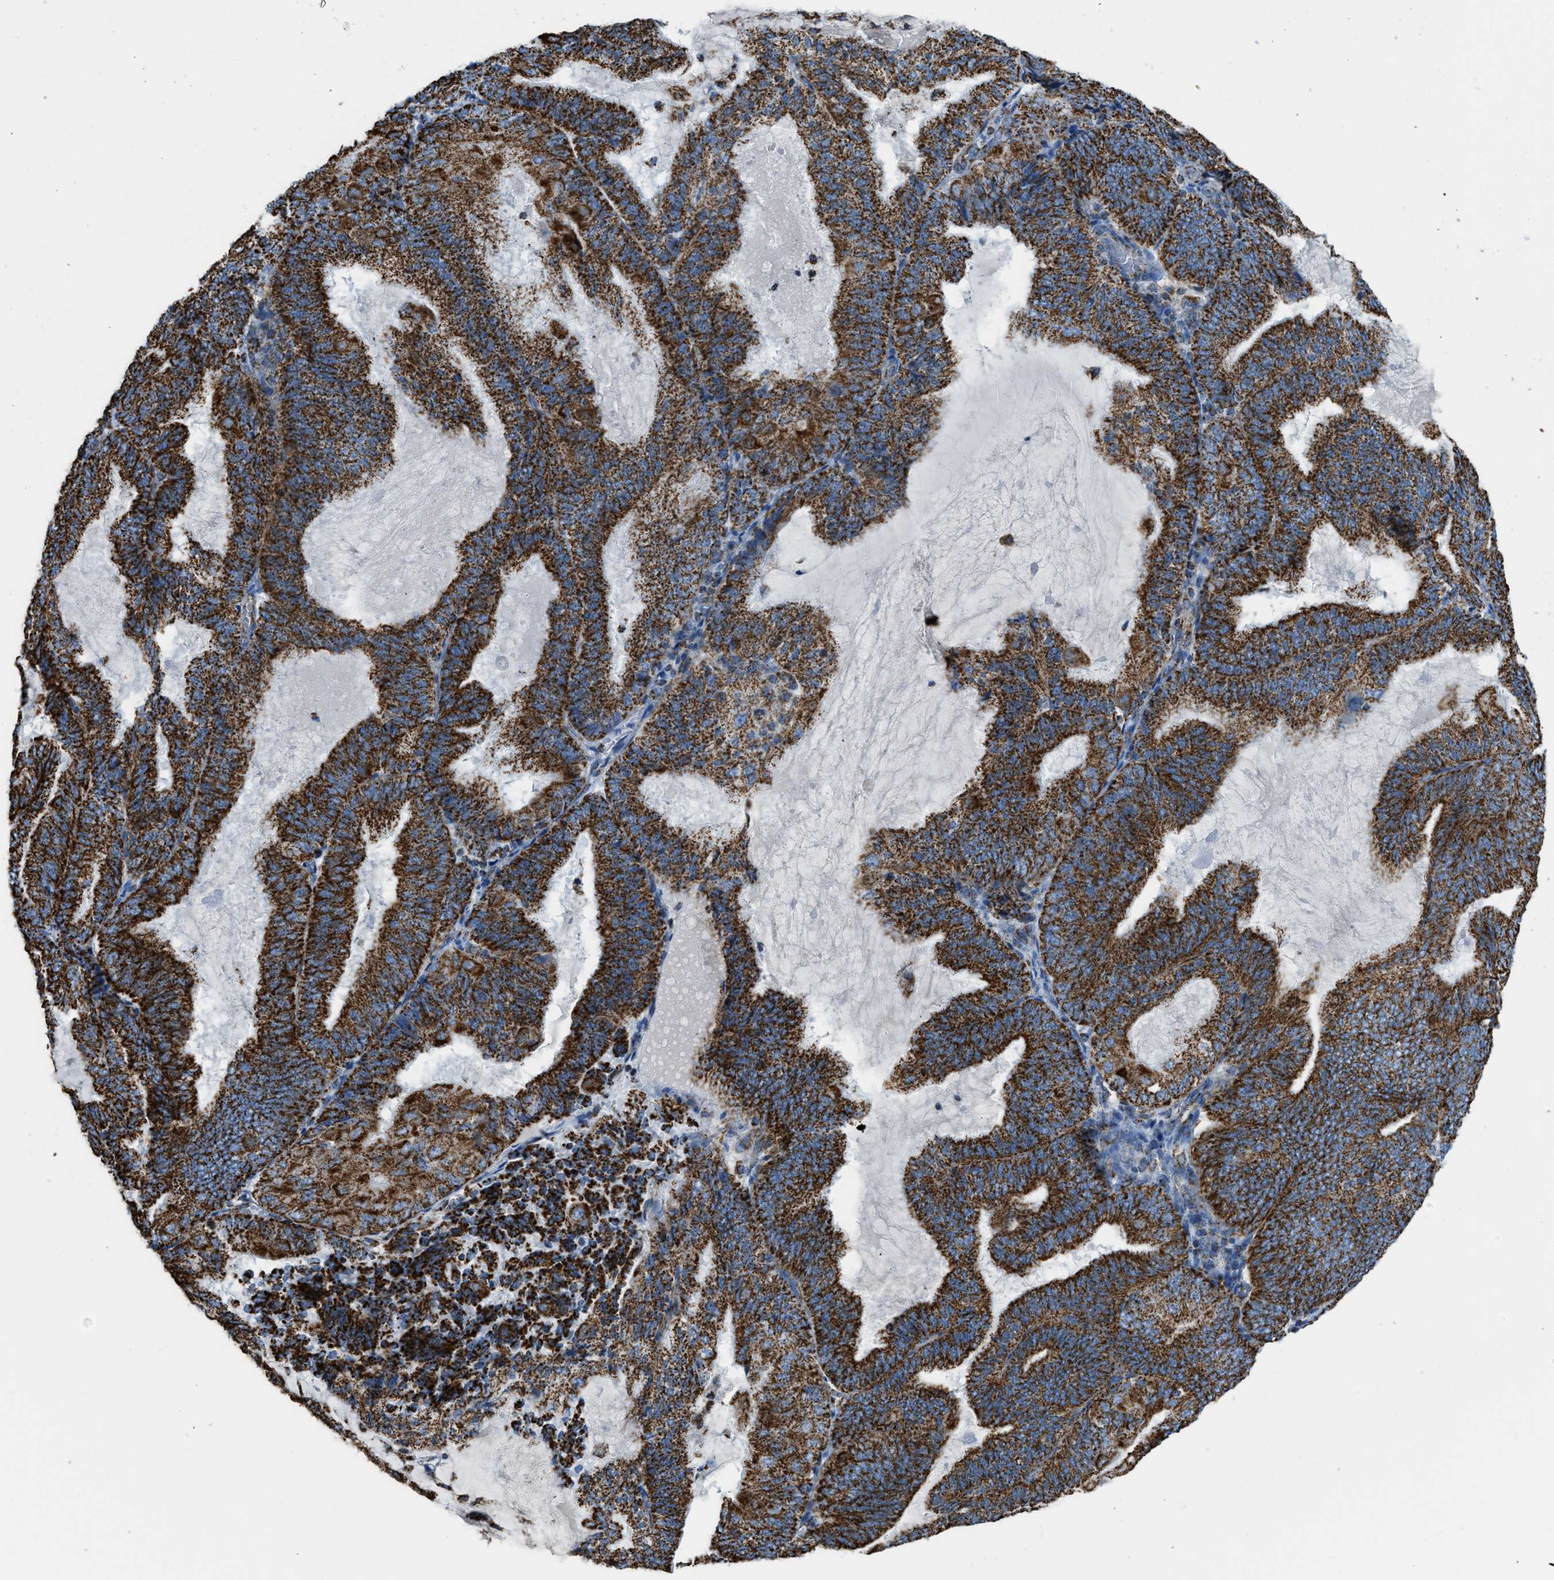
{"staining": {"intensity": "strong", "quantity": ">75%", "location": "cytoplasmic/membranous"}, "tissue": "endometrial cancer", "cell_type": "Tumor cells", "image_type": "cancer", "snomed": [{"axis": "morphology", "description": "Adenocarcinoma, NOS"}, {"axis": "topography", "description": "Endometrium"}], "caption": "Endometrial cancer tissue displays strong cytoplasmic/membranous expression in about >75% of tumor cells", "gene": "ETFB", "patient": {"sex": "female", "age": 81}}